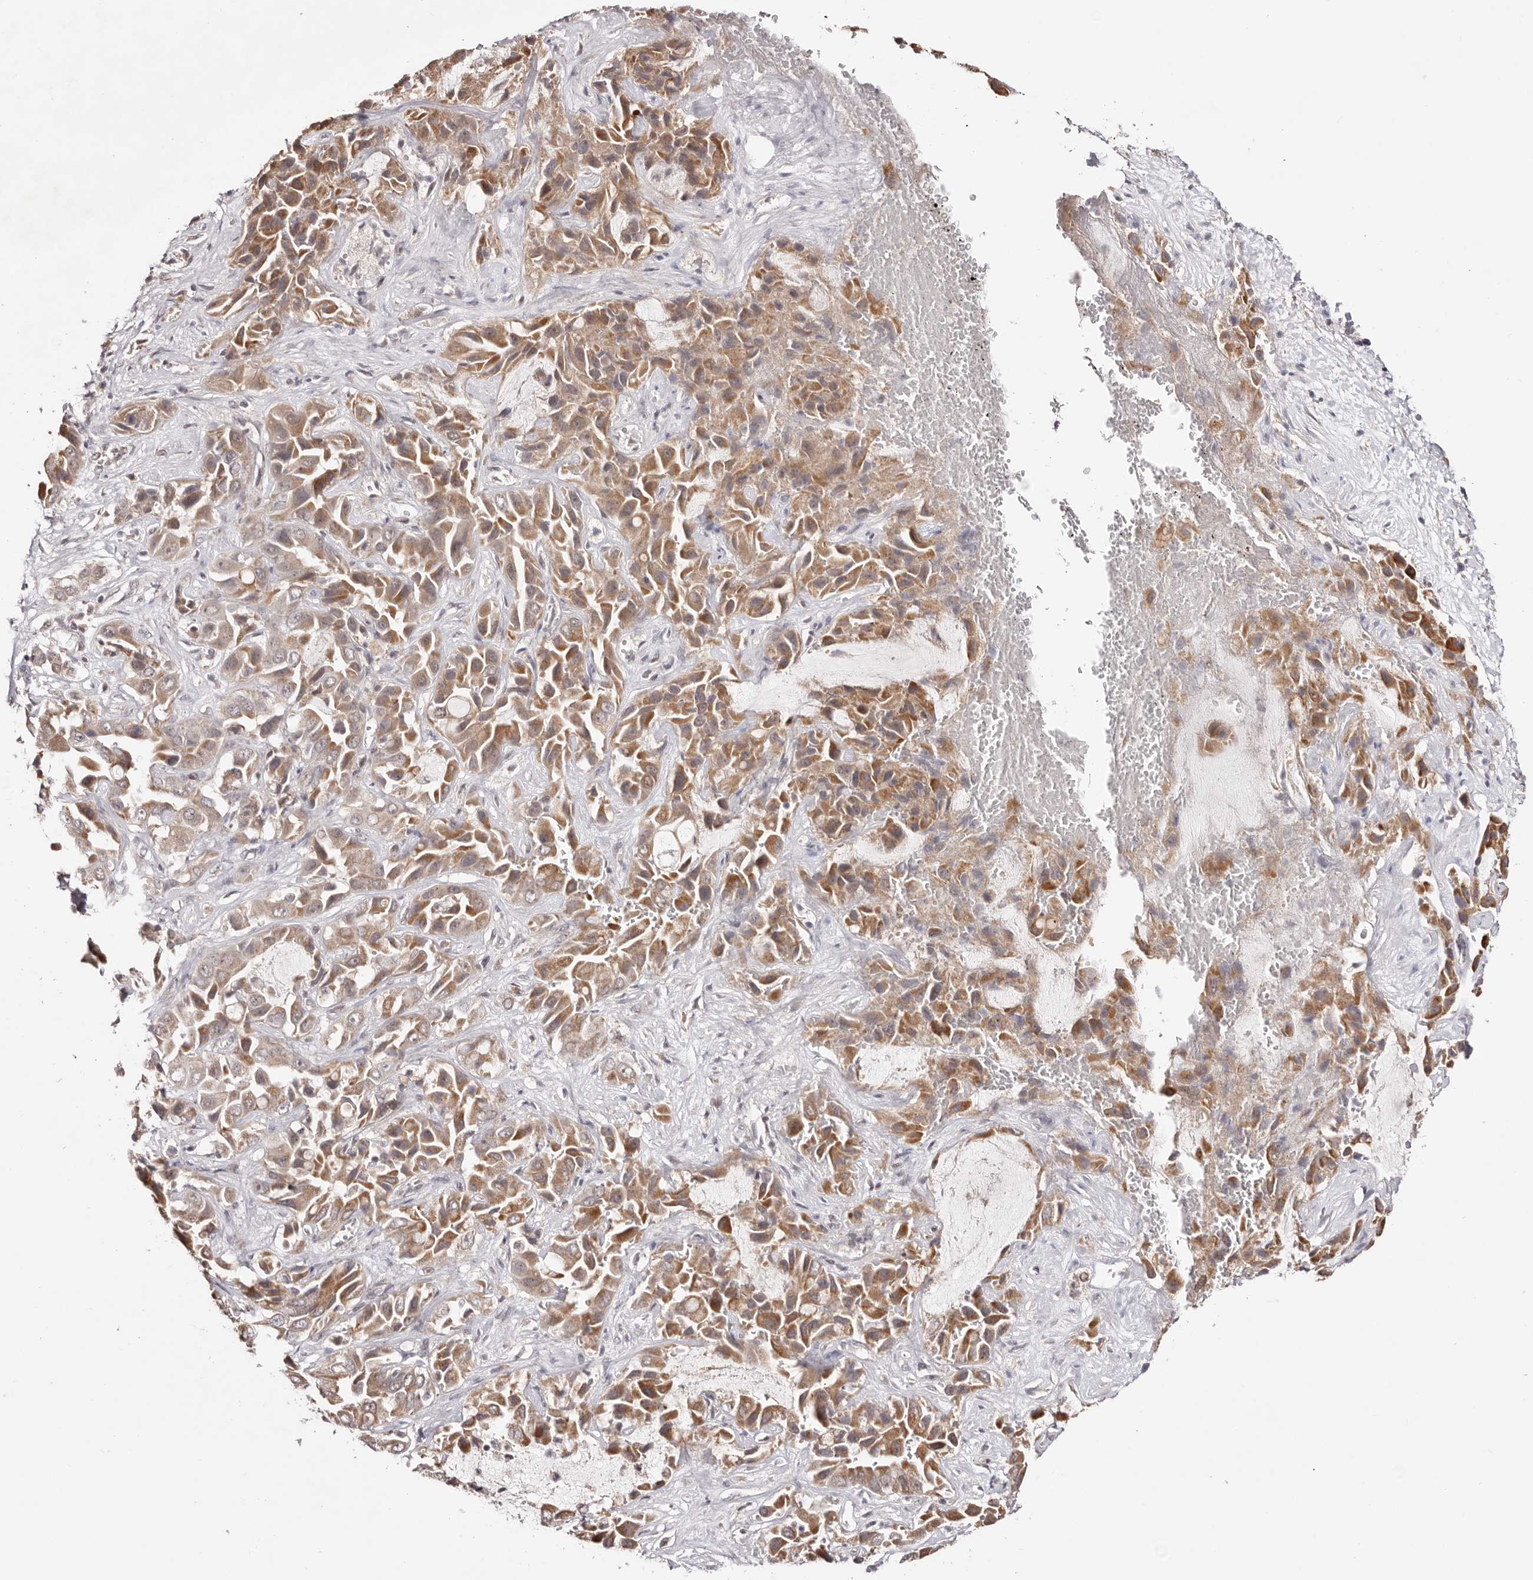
{"staining": {"intensity": "moderate", "quantity": ">75%", "location": "cytoplasmic/membranous"}, "tissue": "liver cancer", "cell_type": "Tumor cells", "image_type": "cancer", "snomed": [{"axis": "morphology", "description": "Cholangiocarcinoma"}, {"axis": "topography", "description": "Liver"}], "caption": "Tumor cells display medium levels of moderate cytoplasmic/membranous positivity in about >75% of cells in human cholangiocarcinoma (liver). (DAB = brown stain, brightfield microscopy at high magnification).", "gene": "EGR3", "patient": {"sex": "female", "age": 52}}